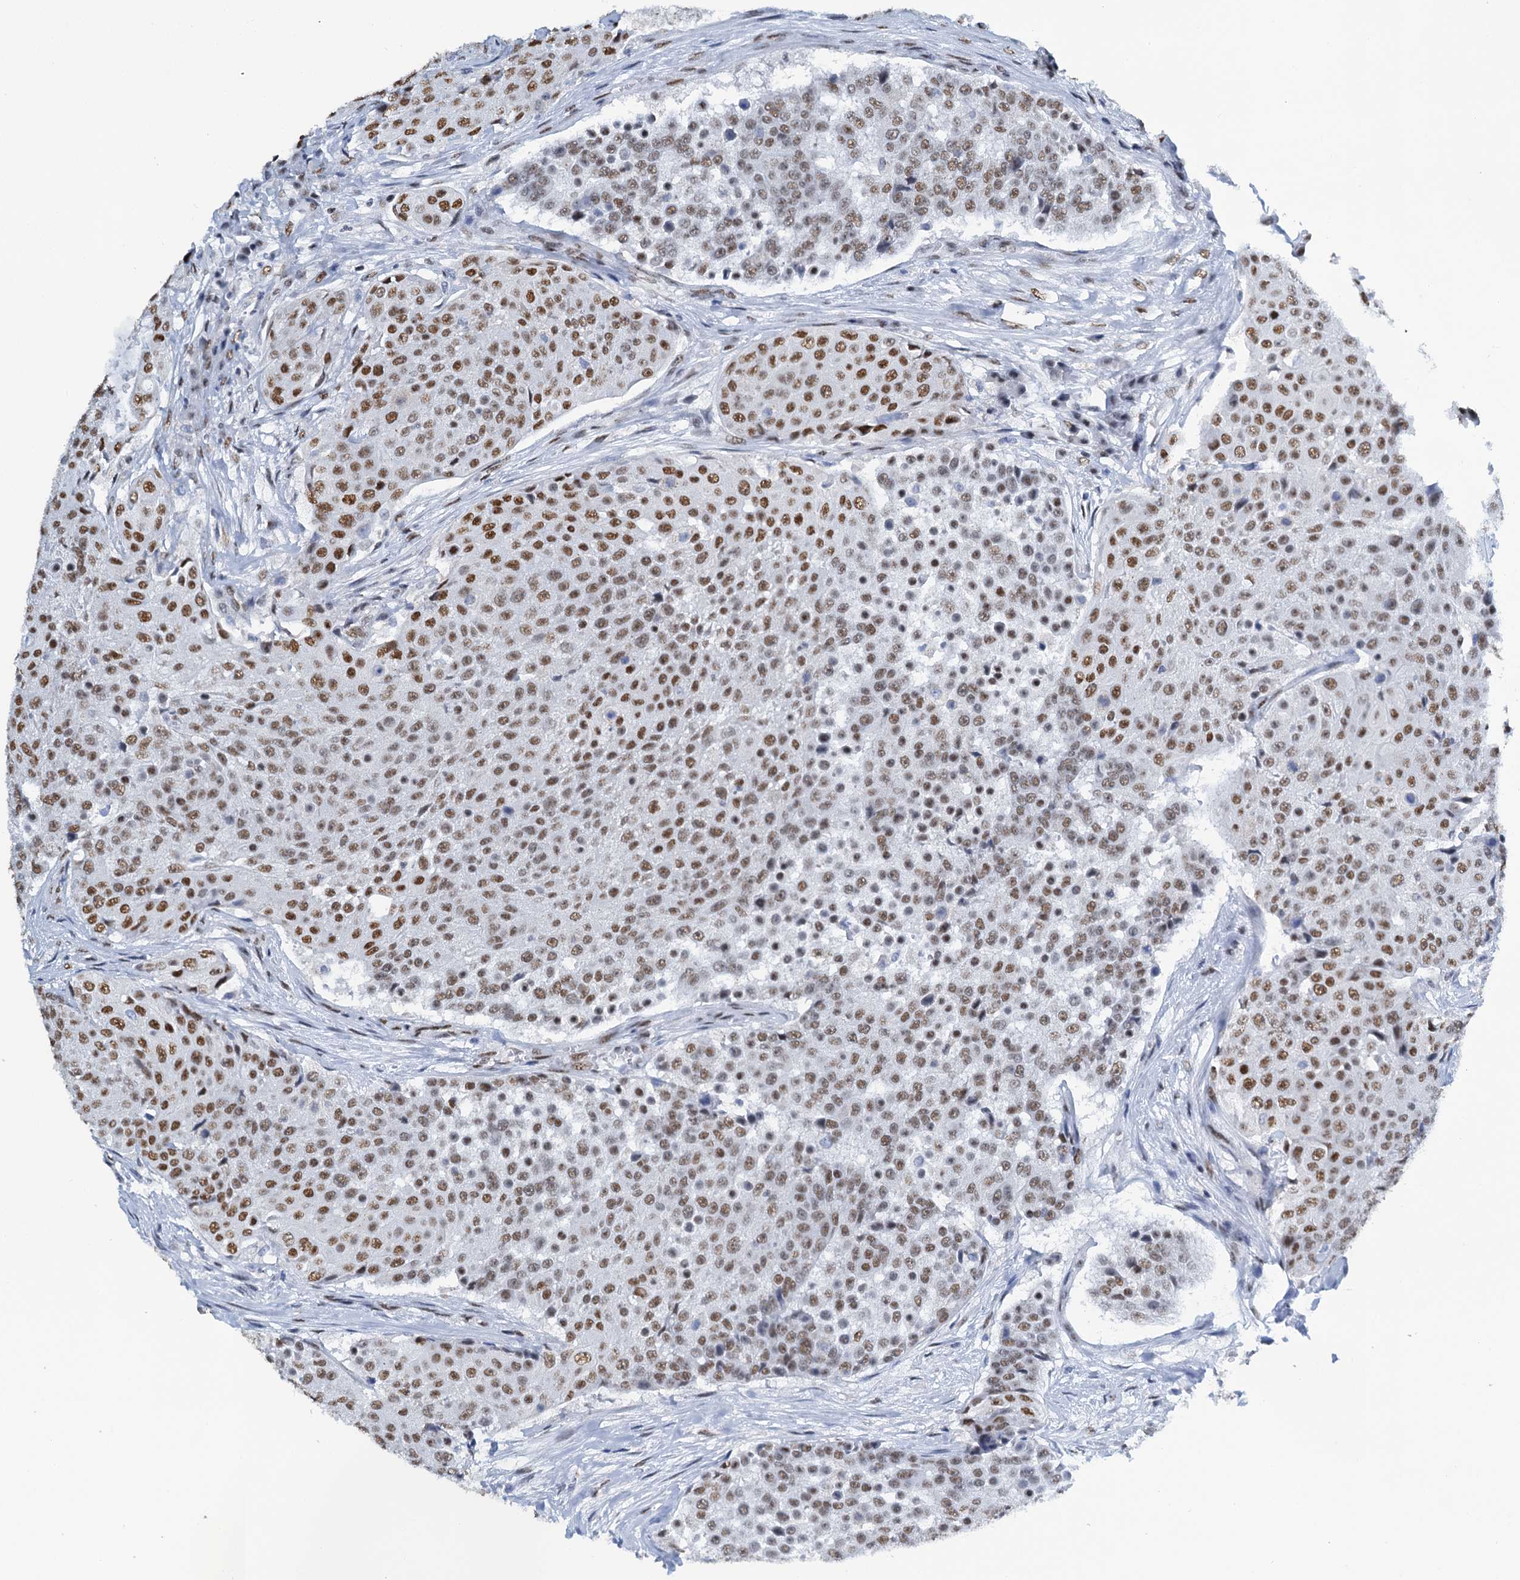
{"staining": {"intensity": "moderate", "quantity": ">75%", "location": "nuclear"}, "tissue": "urothelial cancer", "cell_type": "Tumor cells", "image_type": "cancer", "snomed": [{"axis": "morphology", "description": "Urothelial carcinoma, High grade"}, {"axis": "topography", "description": "Urinary bladder"}], "caption": "Immunohistochemical staining of human high-grade urothelial carcinoma shows medium levels of moderate nuclear staining in about >75% of tumor cells.", "gene": "SLTM", "patient": {"sex": "female", "age": 63}}